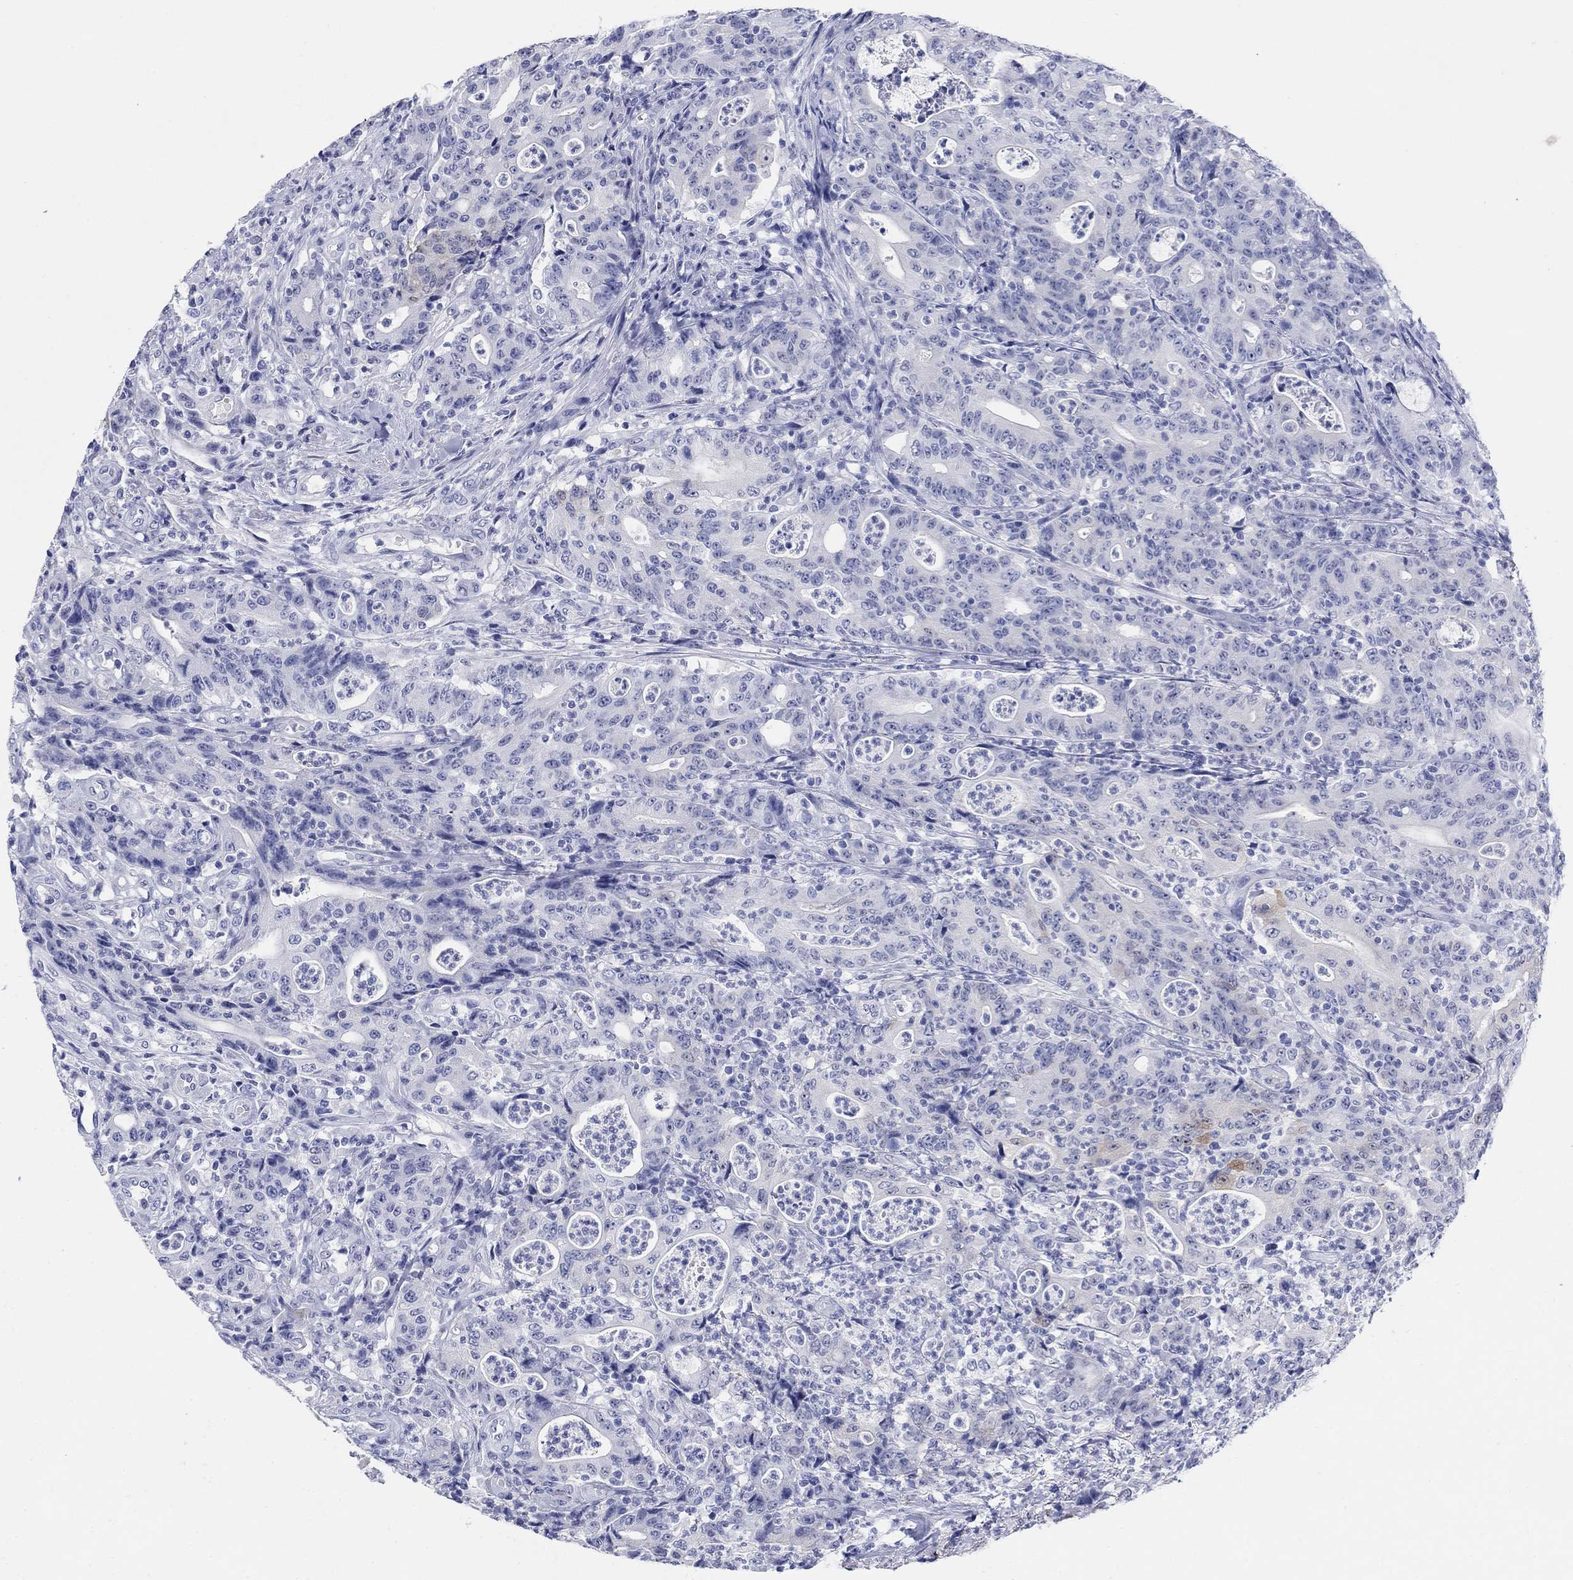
{"staining": {"intensity": "negative", "quantity": "none", "location": "none"}, "tissue": "colorectal cancer", "cell_type": "Tumor cells", "image_type": "cancer", "snomed": [{"axis": "morphology", "description": "Adenocarcinoma, NOS"}, {"axis": "topography", "description": "Colon"}], "caption": "This is an immunohistochemistry (IHC) image of colorectal adenocarcinoma. There is no expression in tumor cells.", "gene": "AKR1C2", "patient": {"sex": "male", "age": 70}}